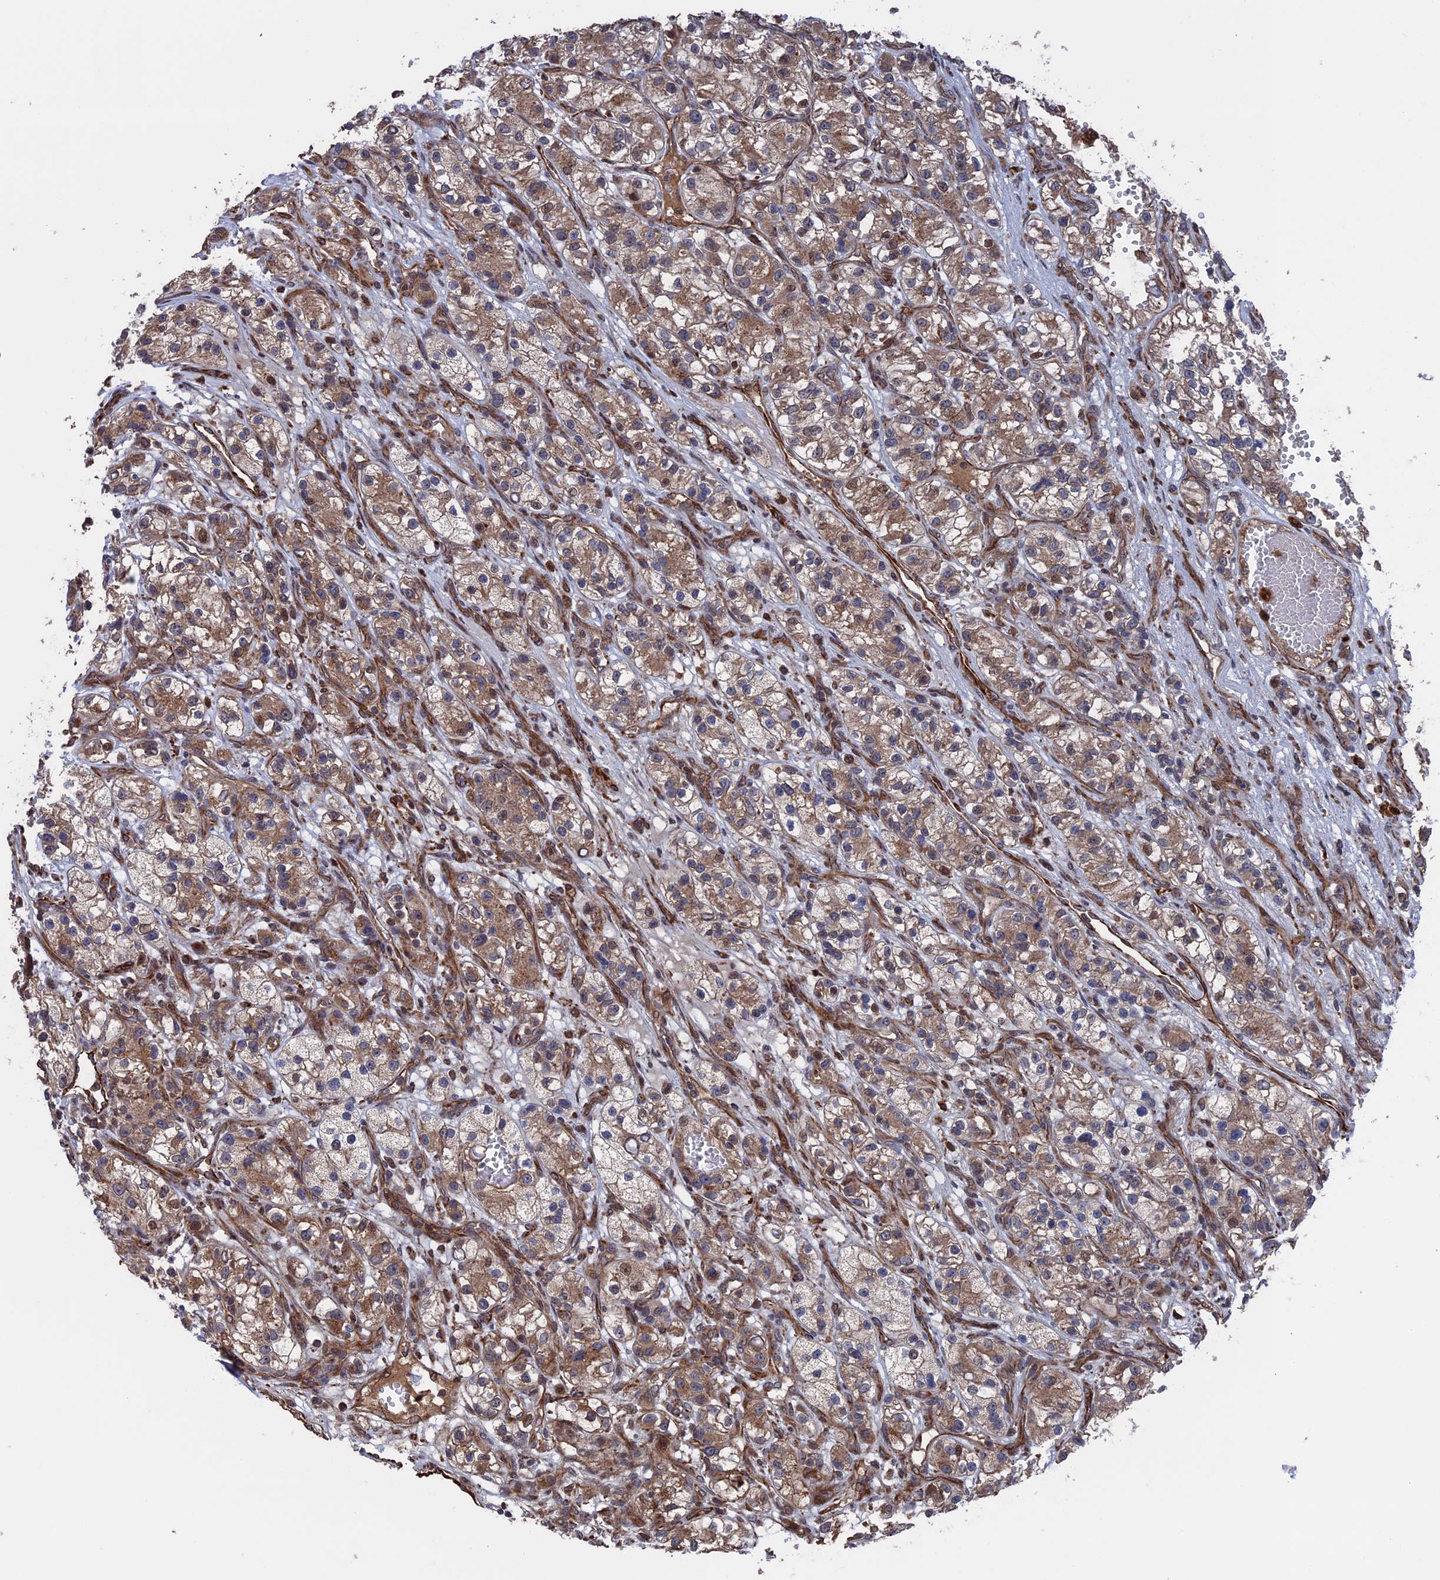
{"staining": {"intensity": "moderate", "quantity": "25%-75%", "location": "cytoplasmic/membranous"}, "tissue": "renal cancer", "cell_type": "Tumor cells", "image_type": "cancer", "snomed": [{"axis": "morphology", "description": "Adenocarcinoma, NOS"}, {"axis": "topography", "description": "Kidney"}], "caption": "IHC of renal adenocarcinoma exhibits medium levels of moderate cytoplasmic/membranous staining in about 25%-75% of tumor cells. (Brightfield microscopy of DAB IHC at high magnification).", "gene": "PLA2G15", "patient": {"sex": "female", "age": 57}}